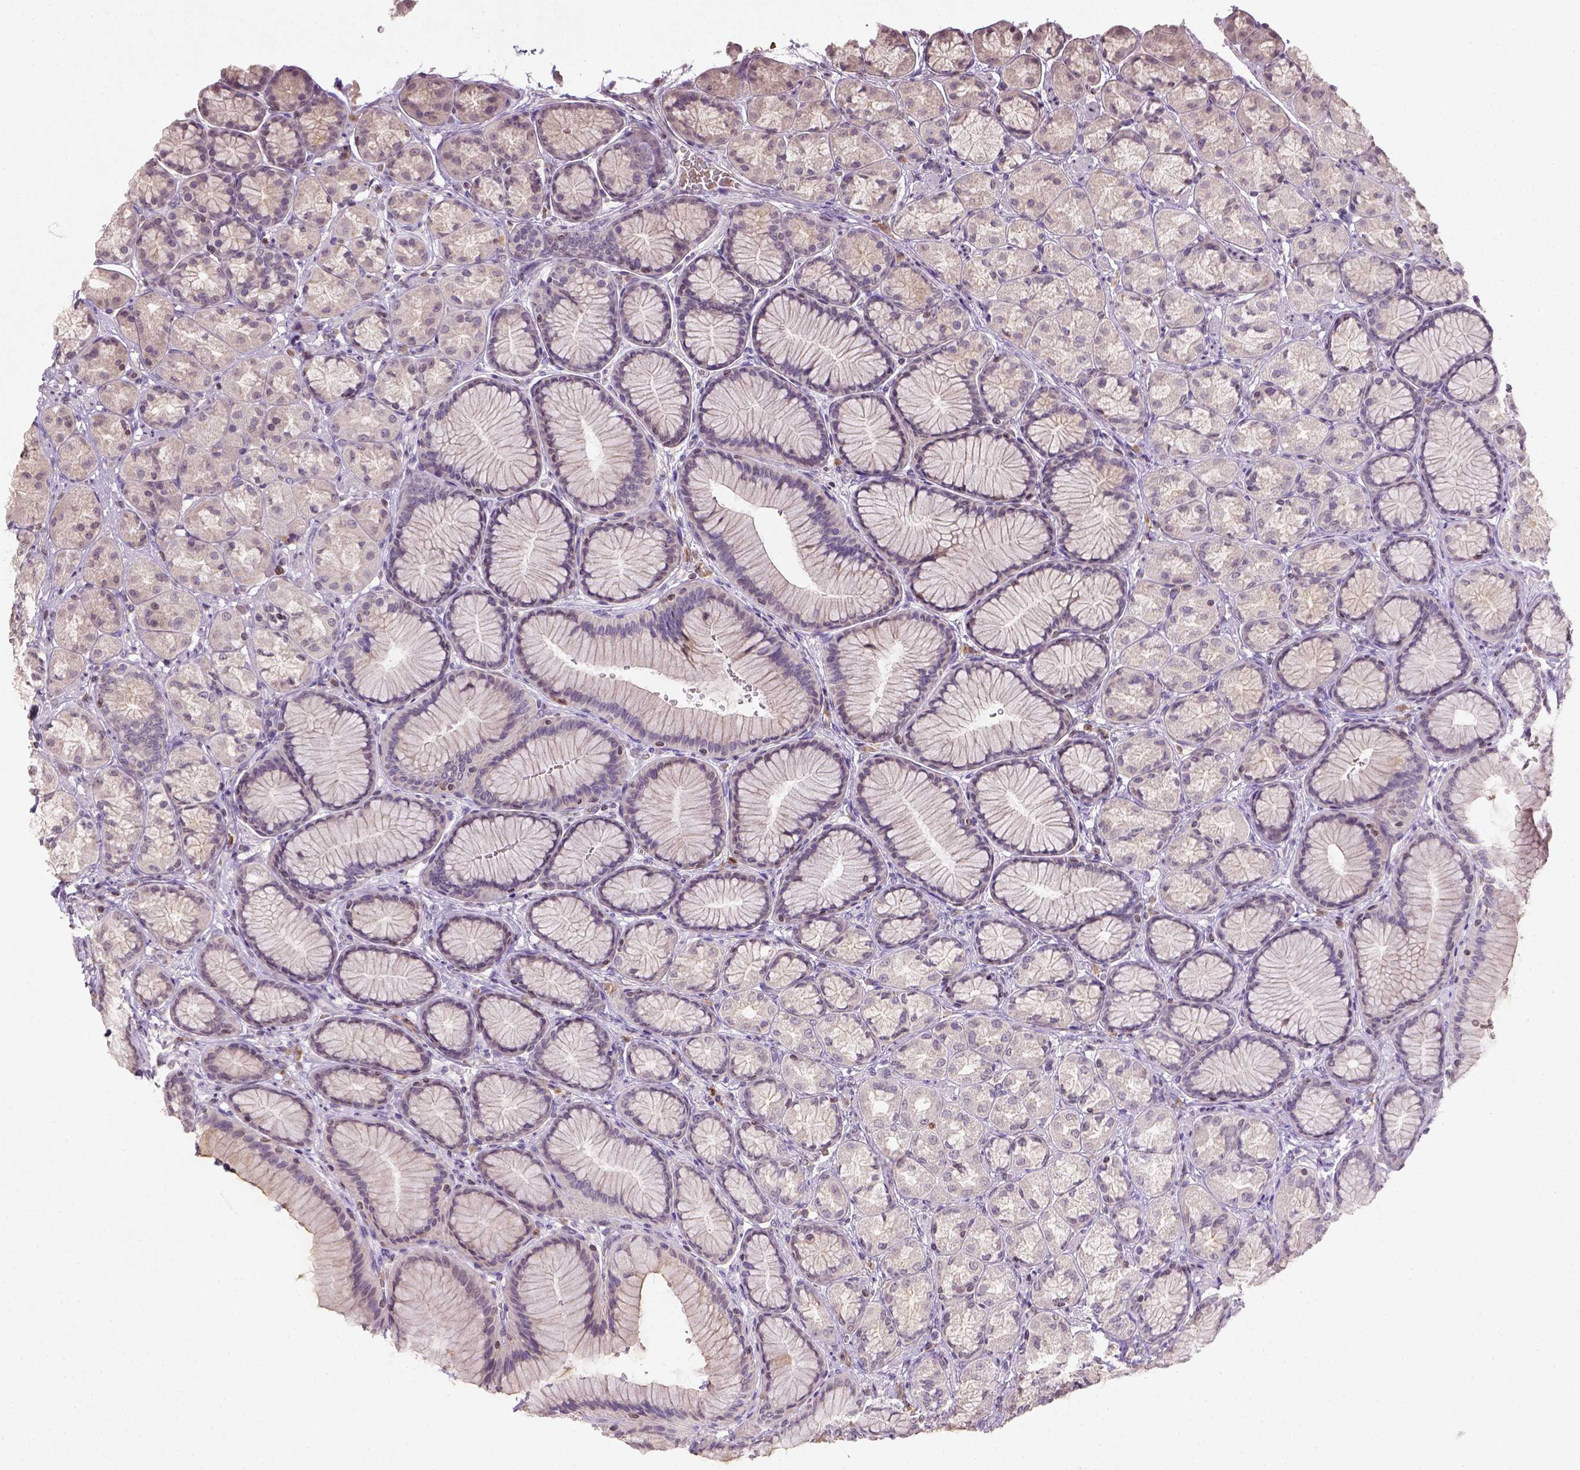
{"staining": {"intensity": "weak", "quantity": "25%-75%", "location": "cytoplasmic/membranous"}, "tissue": "stomach", "cell_type": "Glandular cells", "image_type": "normal", "snomed": [{"axis": "morphology", "description": "Normal tissue, NOS"}, {"axis": "morphology", "description": "Adenocarcinoma, NOS"}, {"axis": "morphology", "description": "Adenocarcinoma, High grade"}, {"axis": "topography", "description": "Stomach, upper"}, {"axis": "topography", "description": "Stomach"}], "caption": "Unremarkable stomach was stained to show a protein in brown. There is low levels of weak cytoplasmic/membranous staining in approximately 25%-75% of glandular cells.", "gene": "NUDT3", "patient": {"sex": "female", "age": 65}}